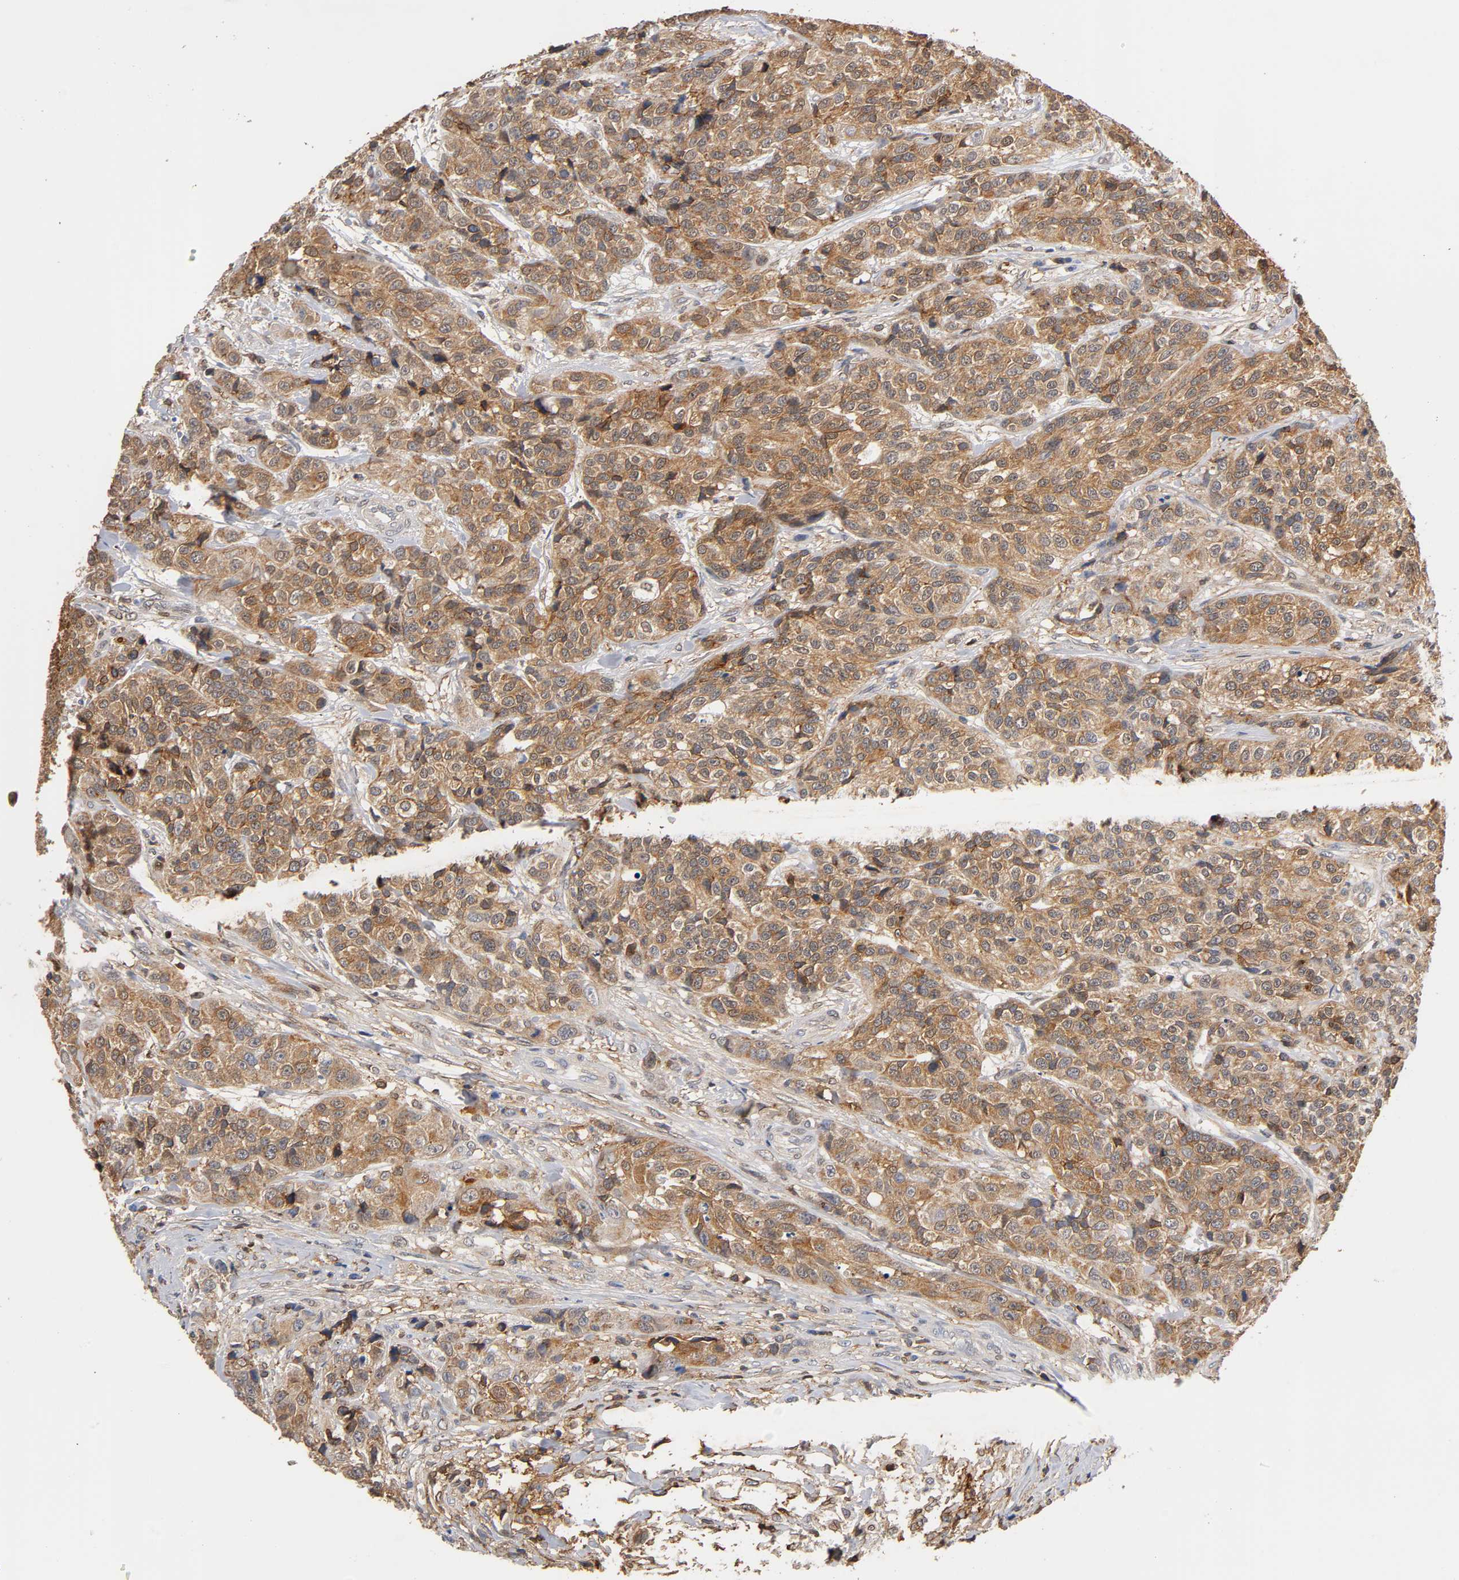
{"staining": {"intensity": "weak", "quantity": ">75%", "location": "cytoplasmic/membranous"}, "tissue": "urothelial cancer", "cell_type": "Tumor cells", "image_type": "cancer", "snomed": [{"axis": "morphology", "description": "Urothelial carcinoma, High grade"}, {"axis": "topography", "description": "Urinary bladder"}], "caption": "High-power microscopy captured an IHC image of urothelial carcinoma (high-grade), revealing weak cytoplasmic/membranous positivity in approximately >75% of tumor cells. (Stains: DAB (3,3'-diaminobenzidine) in brown, nuclei in blue, Microscopy: brightfield microscopy at high magnification).", "gene": "ANXA11", "patient": {"sex": "female", "age": 81}}